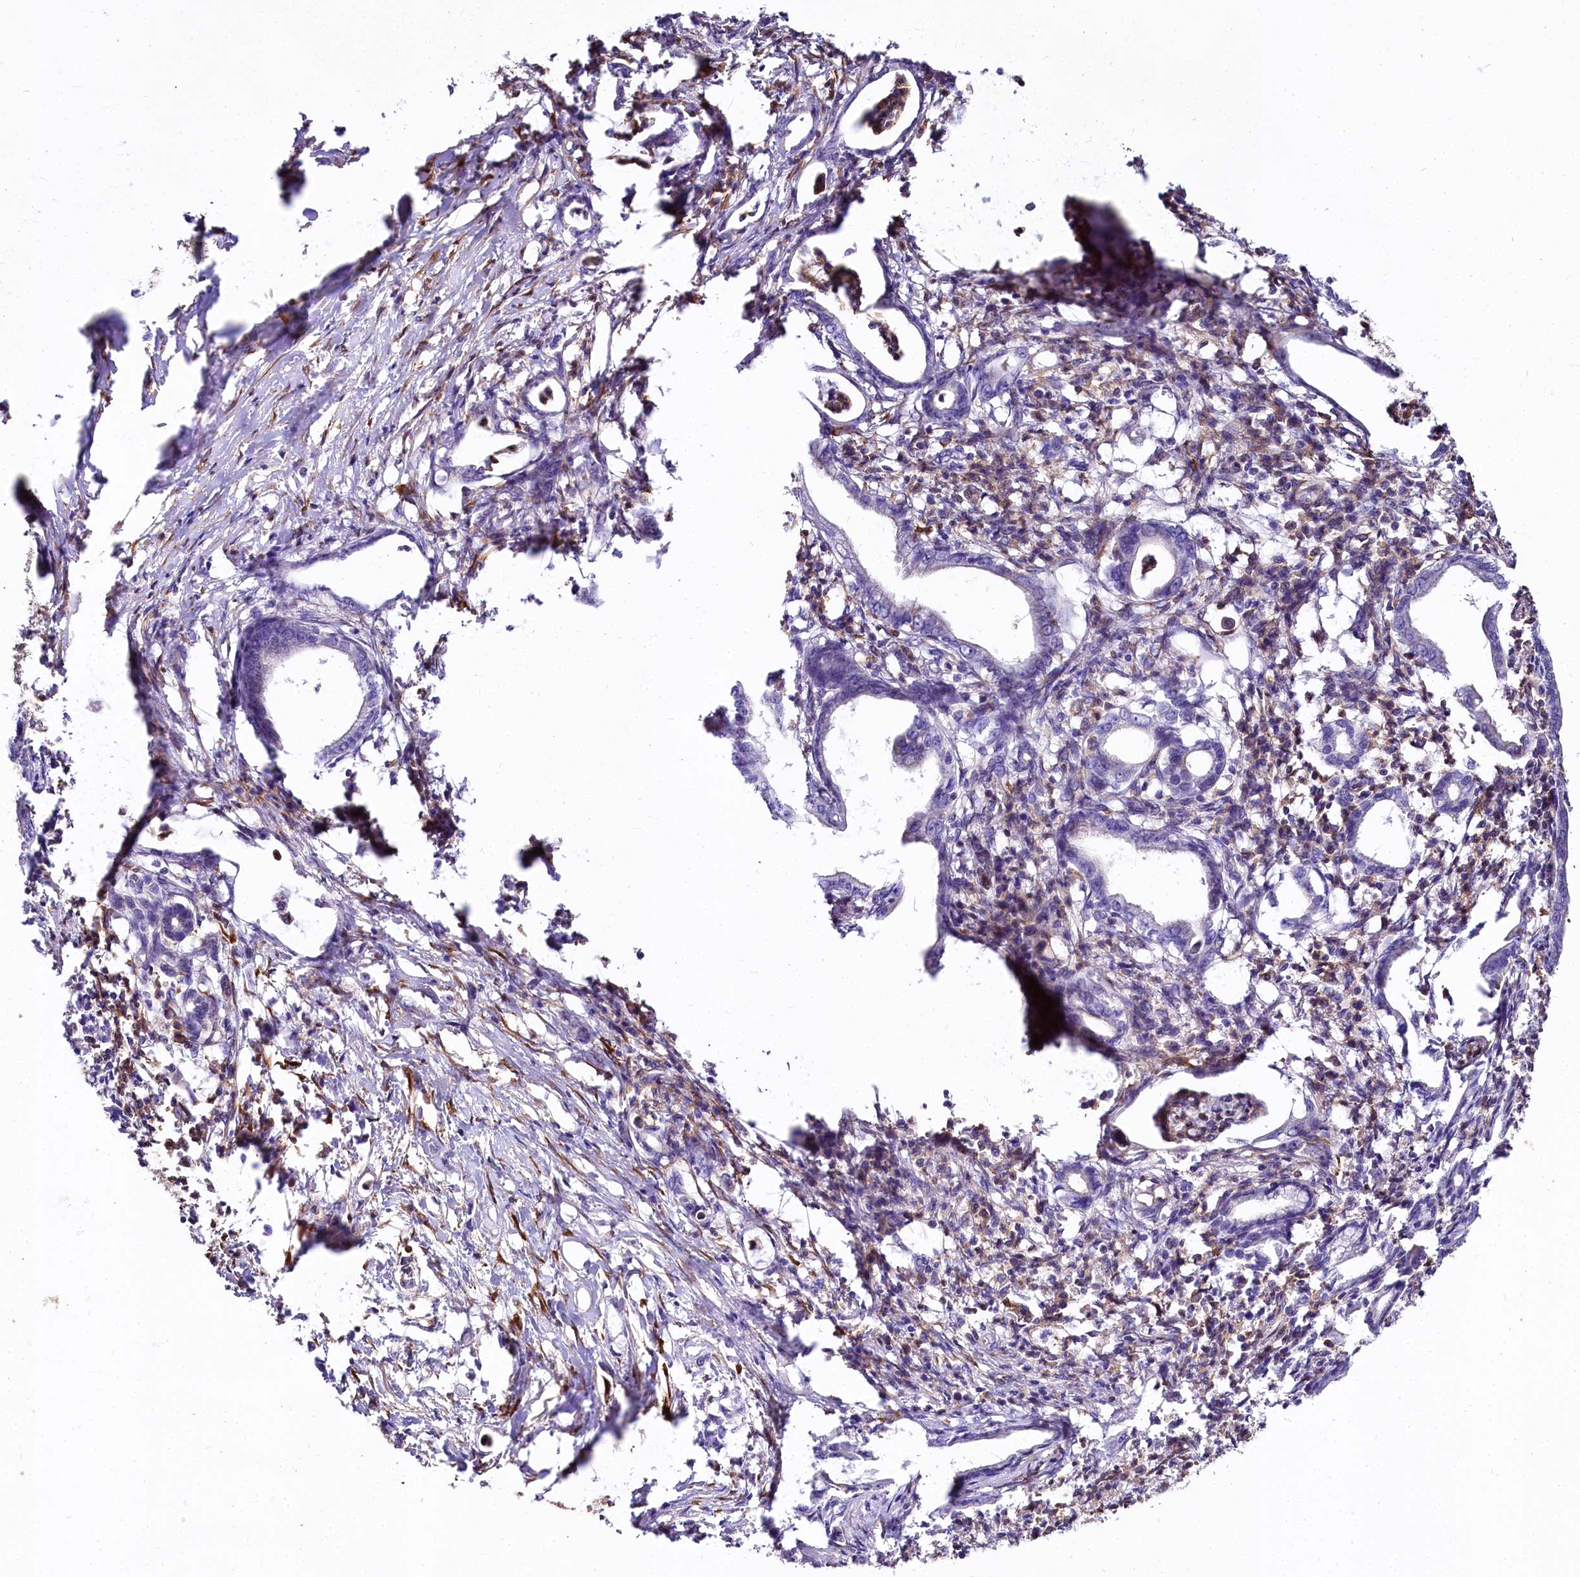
{"staining": {"intensity": "negative", "quantity": "none", "location": "none"}, "tissue": "pancreatic cancer", "cell_type": "Tumor cells", "image_type": "cancer", "snomed": [{"axis": "morphology", "description": "Adenocarcinoma, NOS"}, {"axis": "topography", "description": "Pancreas"}], "caption": "The image shows no staining of tumor cells in adenocarcinoma (pancreatic).", "gene": "FCHSD2", "patient": {"sex": "female", "age": 55}}